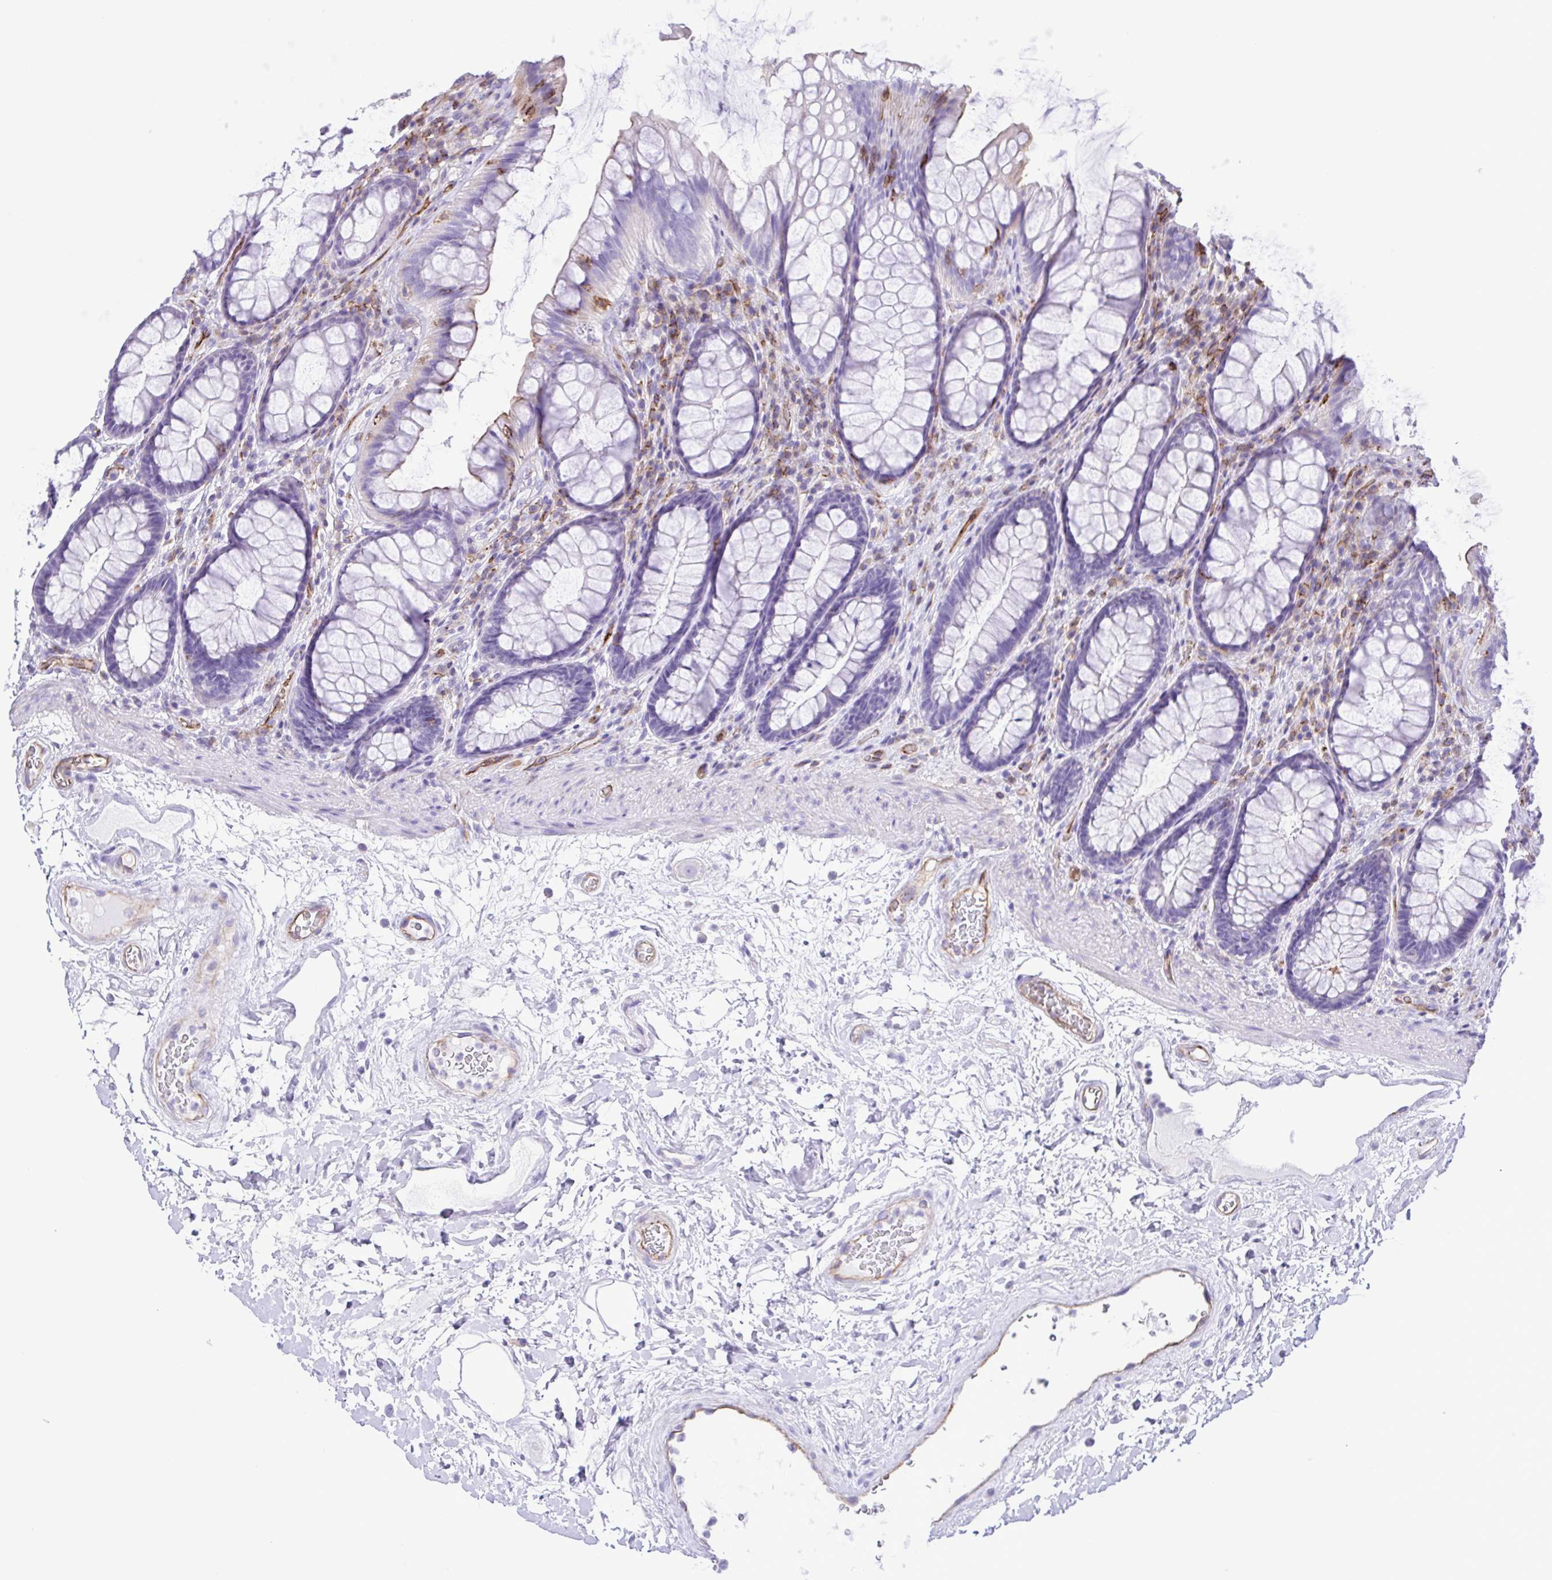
{"staining": {"intensity": "negative", "quantity": "none", "location": "none"}, "tissue": "rectum", "cell_type": "Glandular cells", "image_type": "normal", "snomed": [{"axis": "morphology", "description": "Normal tissue, NOS"}, {"axis": "topography", "description": "Rectum"}], "caption": "This micrograph is of normal rectum stained with IHC to label a protein in brown with the nuclei are counter-stained blue. There is no expression in glandular cells.", "gene": "FLT1", "patient": {"sex": "male", "age": 72}}